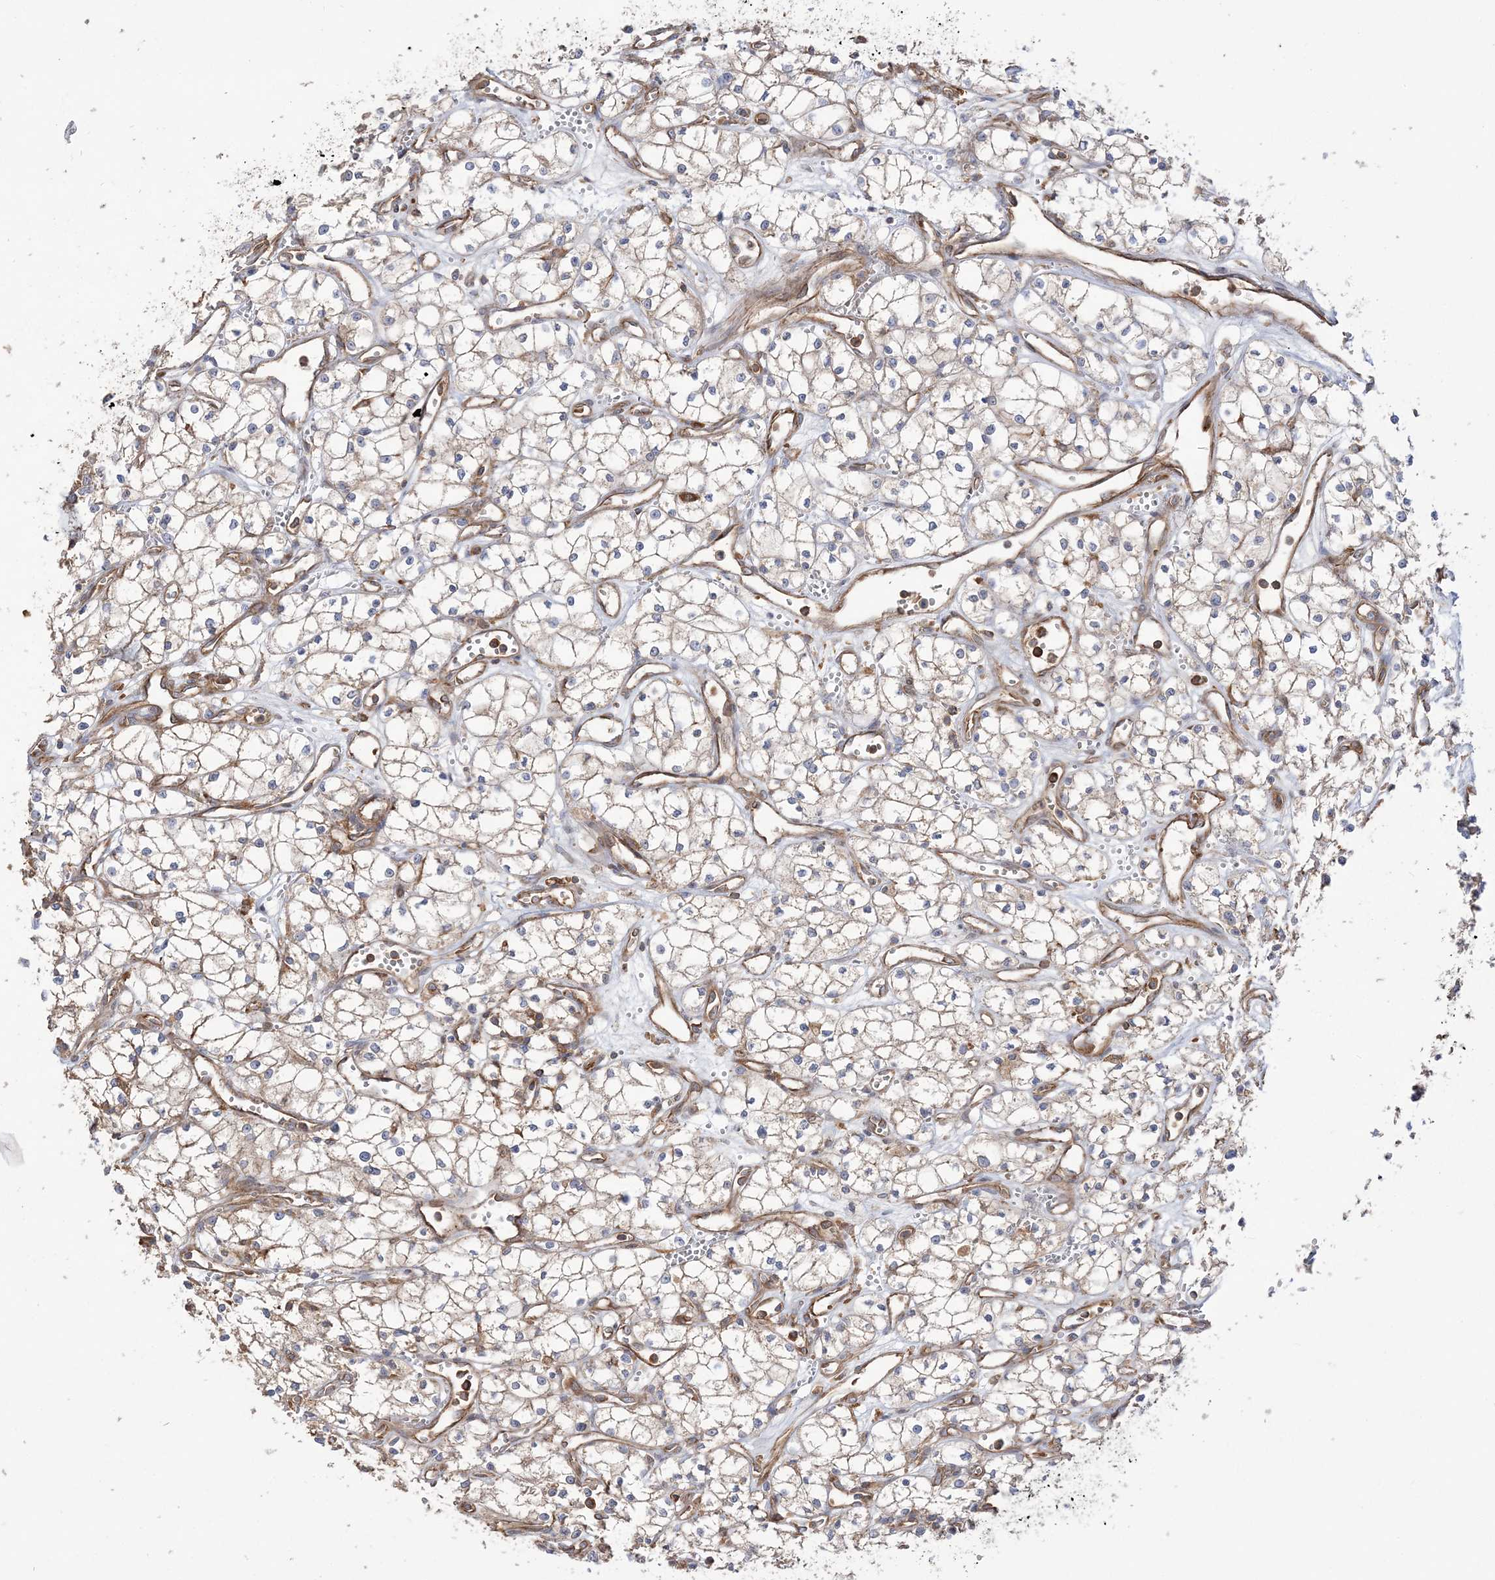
{"staining": {"intensity": "weak", "quantity": "<25%", "location": "cytoplasmic/membranous"}, "tissue": "renal cancer", "cell_type": "Tumor cells", "image_type": "cancer", "snomed": [{"axis": "morphology", "description": "Adenocarcinoma, NOS"}, {"axis": "topography", "description": "Kidney"}], "caption": "Renal cancer was stained to show a protein in brown. There is no significant staining in tumor cells.", "gene": "TBC1D5", "patient": {"sex": "male", "age": 59}}